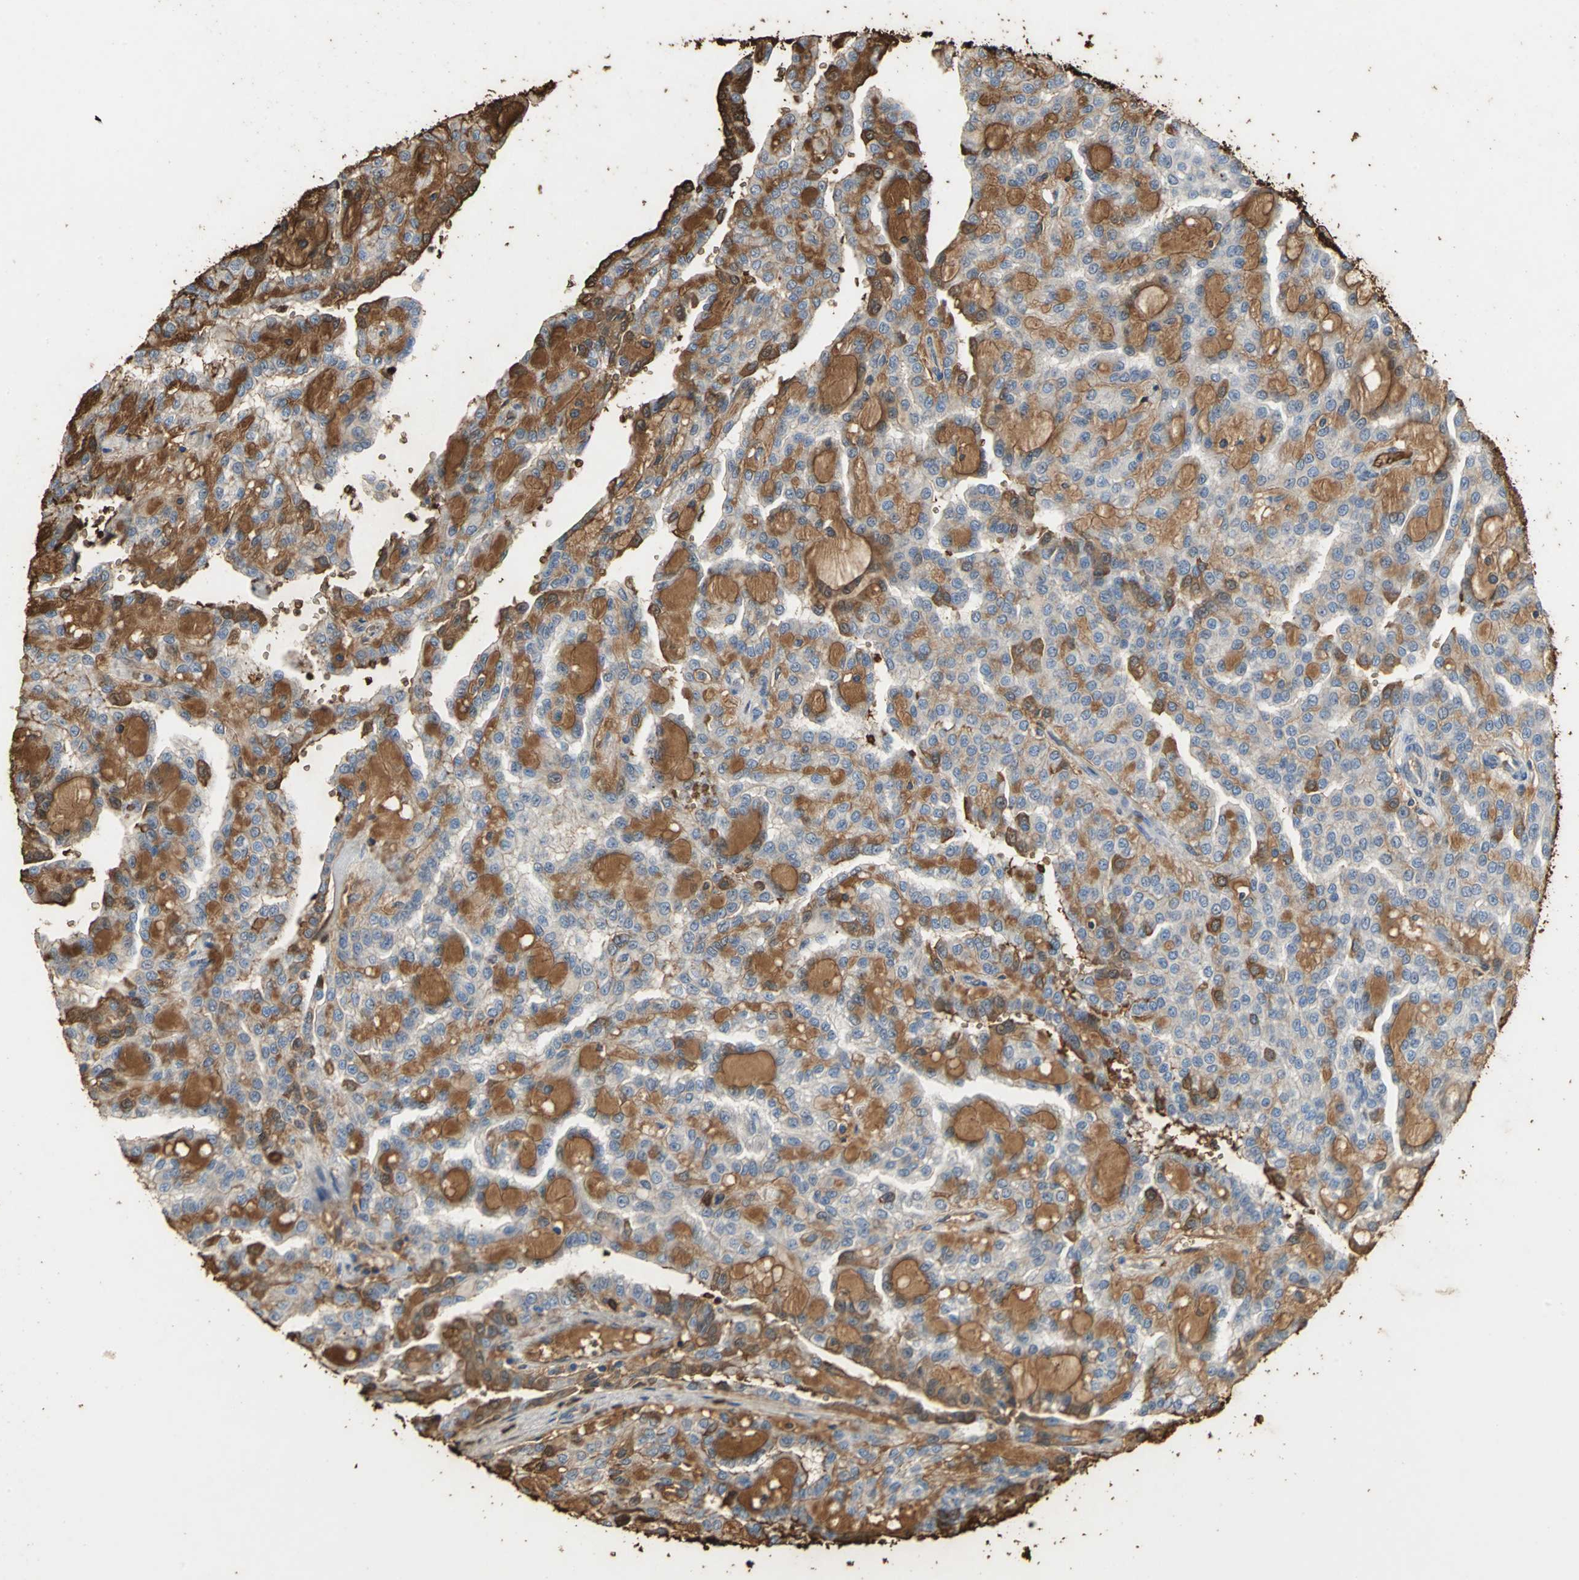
{"staining": {"intensity": "moderate", "quantity": ">75%", "location": "cytoplasmic/membranous"}, "tissue": "renal cancer", "cell_type": "Tumor cells", "image_type": "cancer", "snomed": [{"axis": "morphology", "description": "Adenocarcinoma, NOS"}, {"axis": "topography", "description": "Kidney"}], "caption": "Protein expression by immunohistochemistry (IHC) displays moderate cytoplasmic/membranous positivity in about >75% of tumor cells in renal adenocarcinoma. The staining is performed using DAB (3,3'-diaminobenzidine) brown chromogen to label protein expression. The nuclei are counter-stained blue using hematoxylin.", "gene": "TREM1", "patient": {"sex": "male", "age": 63}}